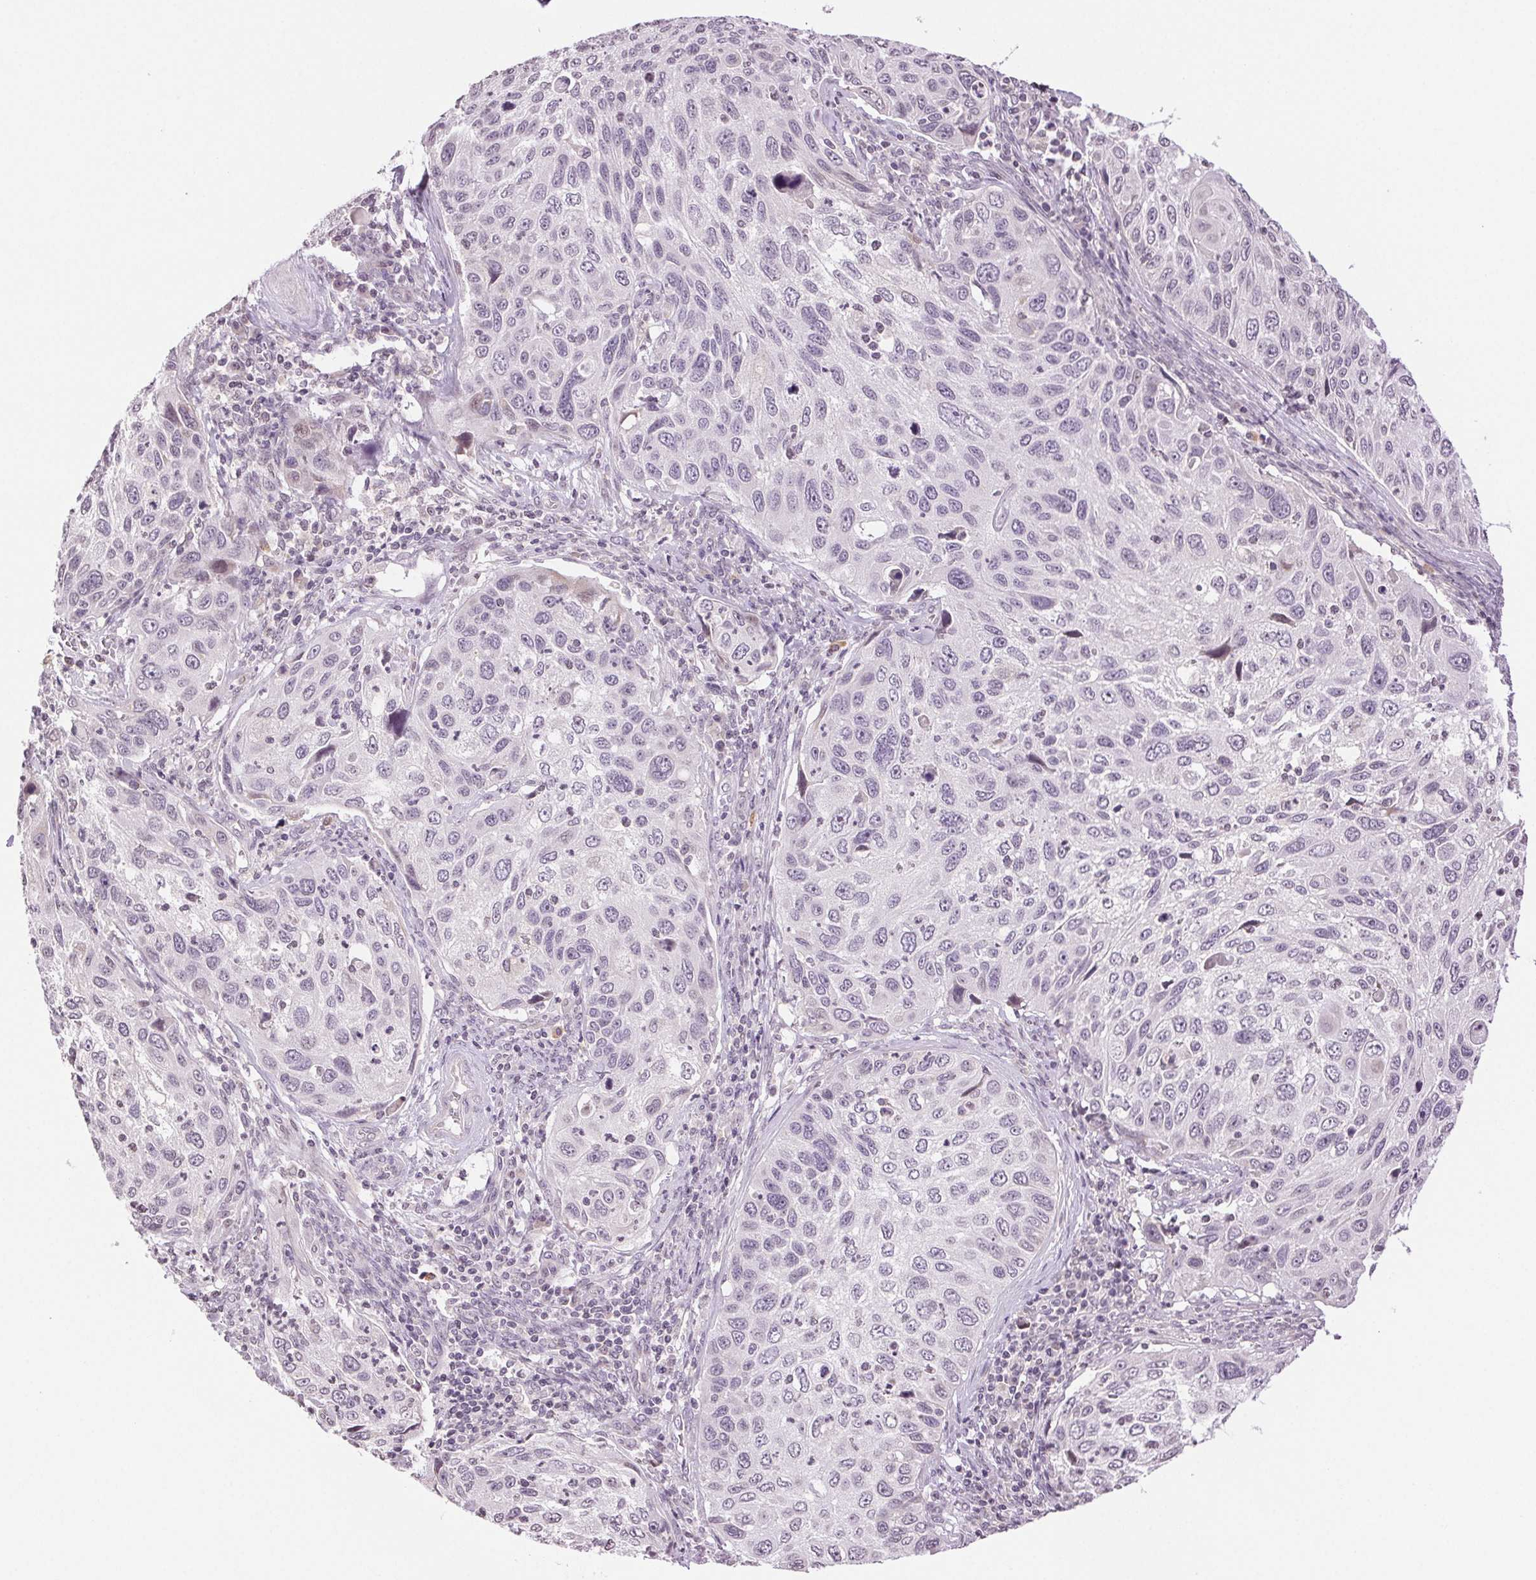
{"staining": {"intensity": "negative", "quantity": "none", "location": "none"}, "tissue": "cervical cancer", "cell_type": "Tumor cells", "image_type": "cancer", "snomed": [{"axis": "morphology", "description": "Squamous cell carcinoma, NOS"}, {"axis": "topography", "description": "Cervix"}], "caption": "Cervical squamous cell carcinoma was stained to show a protein in brown. There is no significant positivity in tumor cells. (DAB immunohistochemistry (IHC), high magnification).", "gene": "TNNT3", "patient": {"sex": "female", "age": 70}}